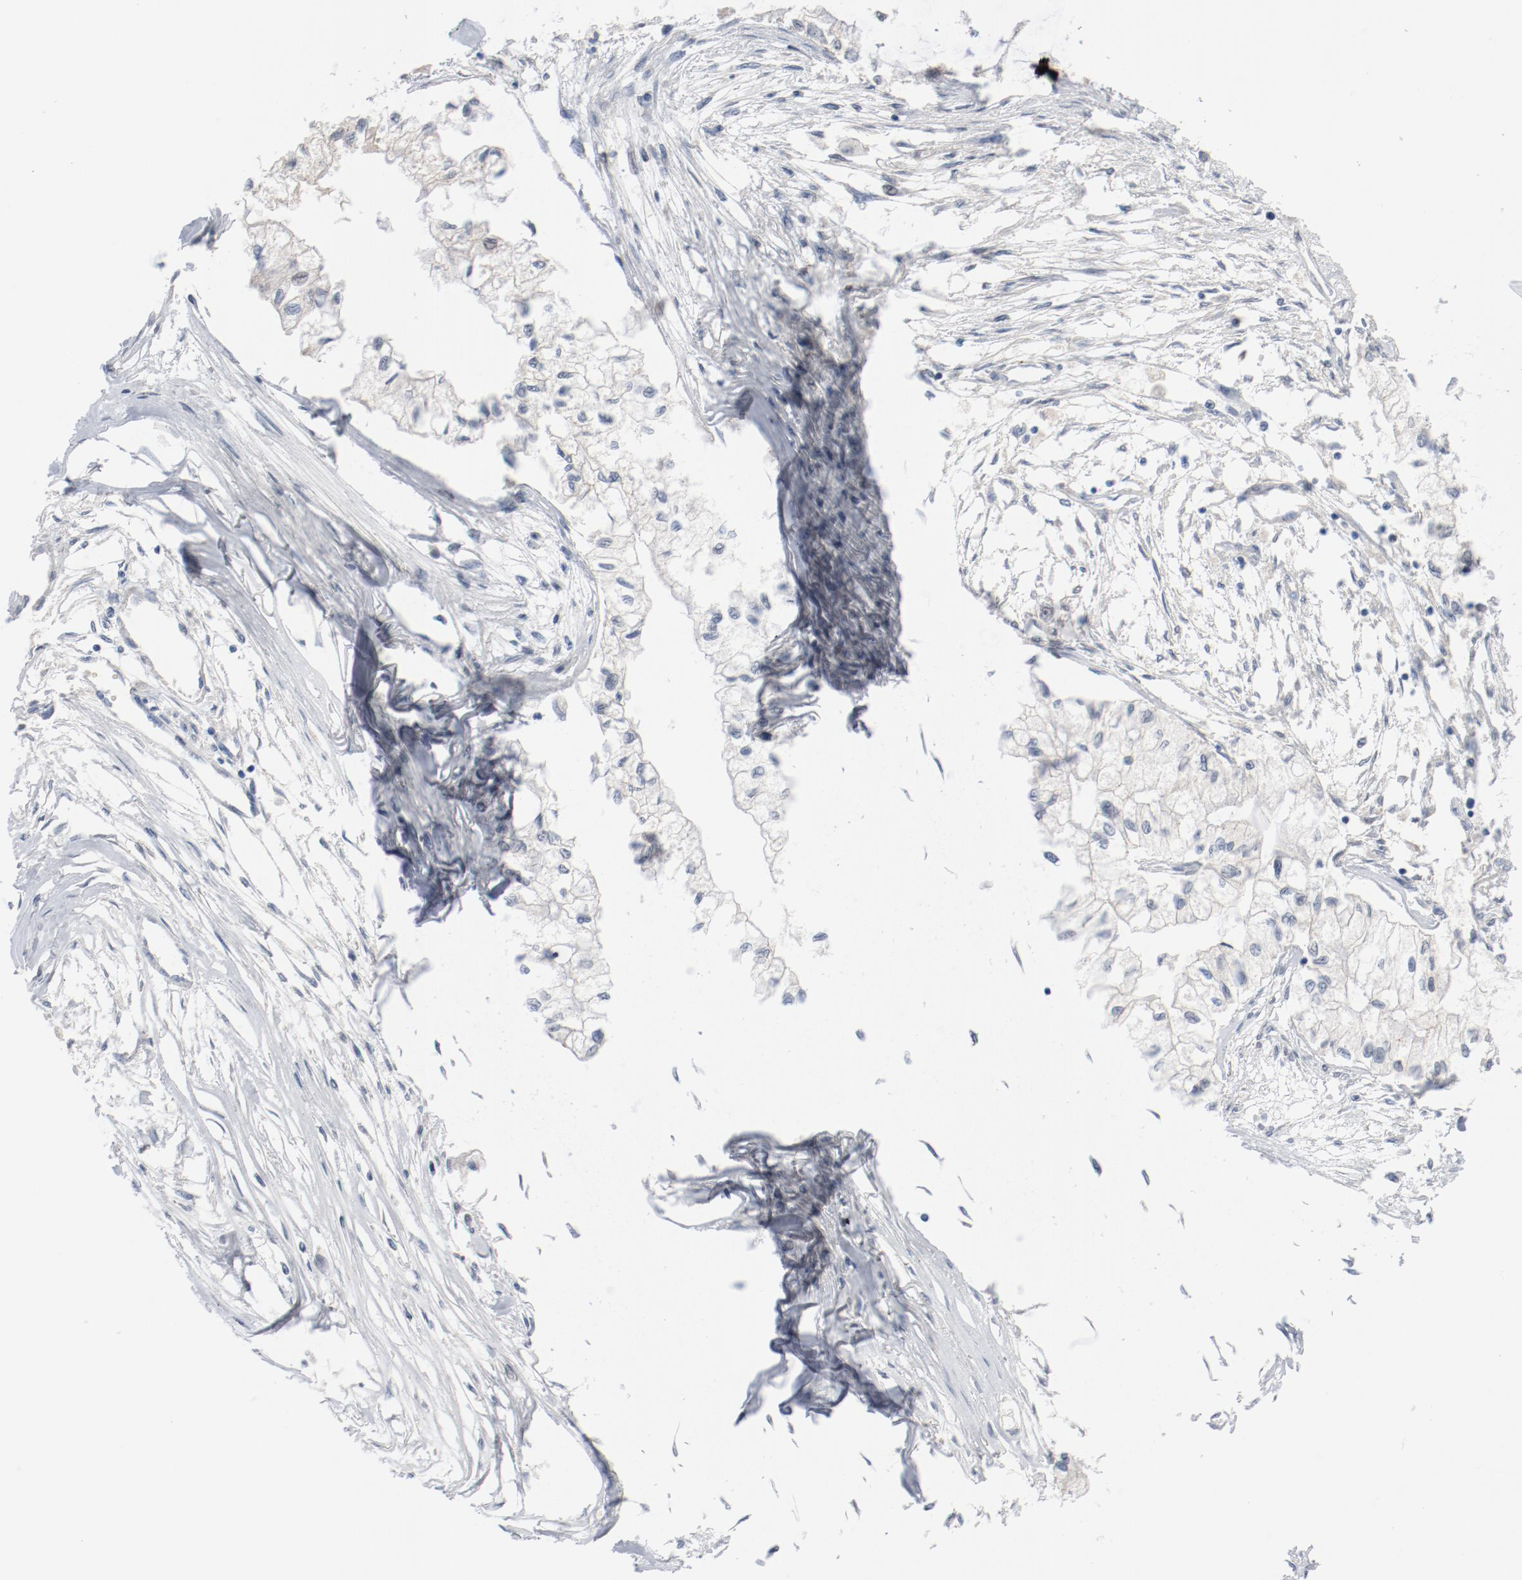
{"staining": {"intensity": "negative", "quantity": "none", "location": "none"}, "tissue": "pancreatic cancer", "cell_type": "Tumor cells", "image_type": "cancer", "snomed": [{"axis": "morphology", "description": "Adenocarcinoma, NOS"}, {"axis": "topography", "description": "Pancreas"}], "caption": "High power microscopy image of an IHC photomicrograph of pancreatic cancer (adenocarcinoma), revealing no significant positivity in tumor cells. The staining is performed using DAB brown chromogen with nuclei counter-stained in using hematoxylin.", "gene": "FOXP1", "patient": {"sex": "male", "age": 79}}